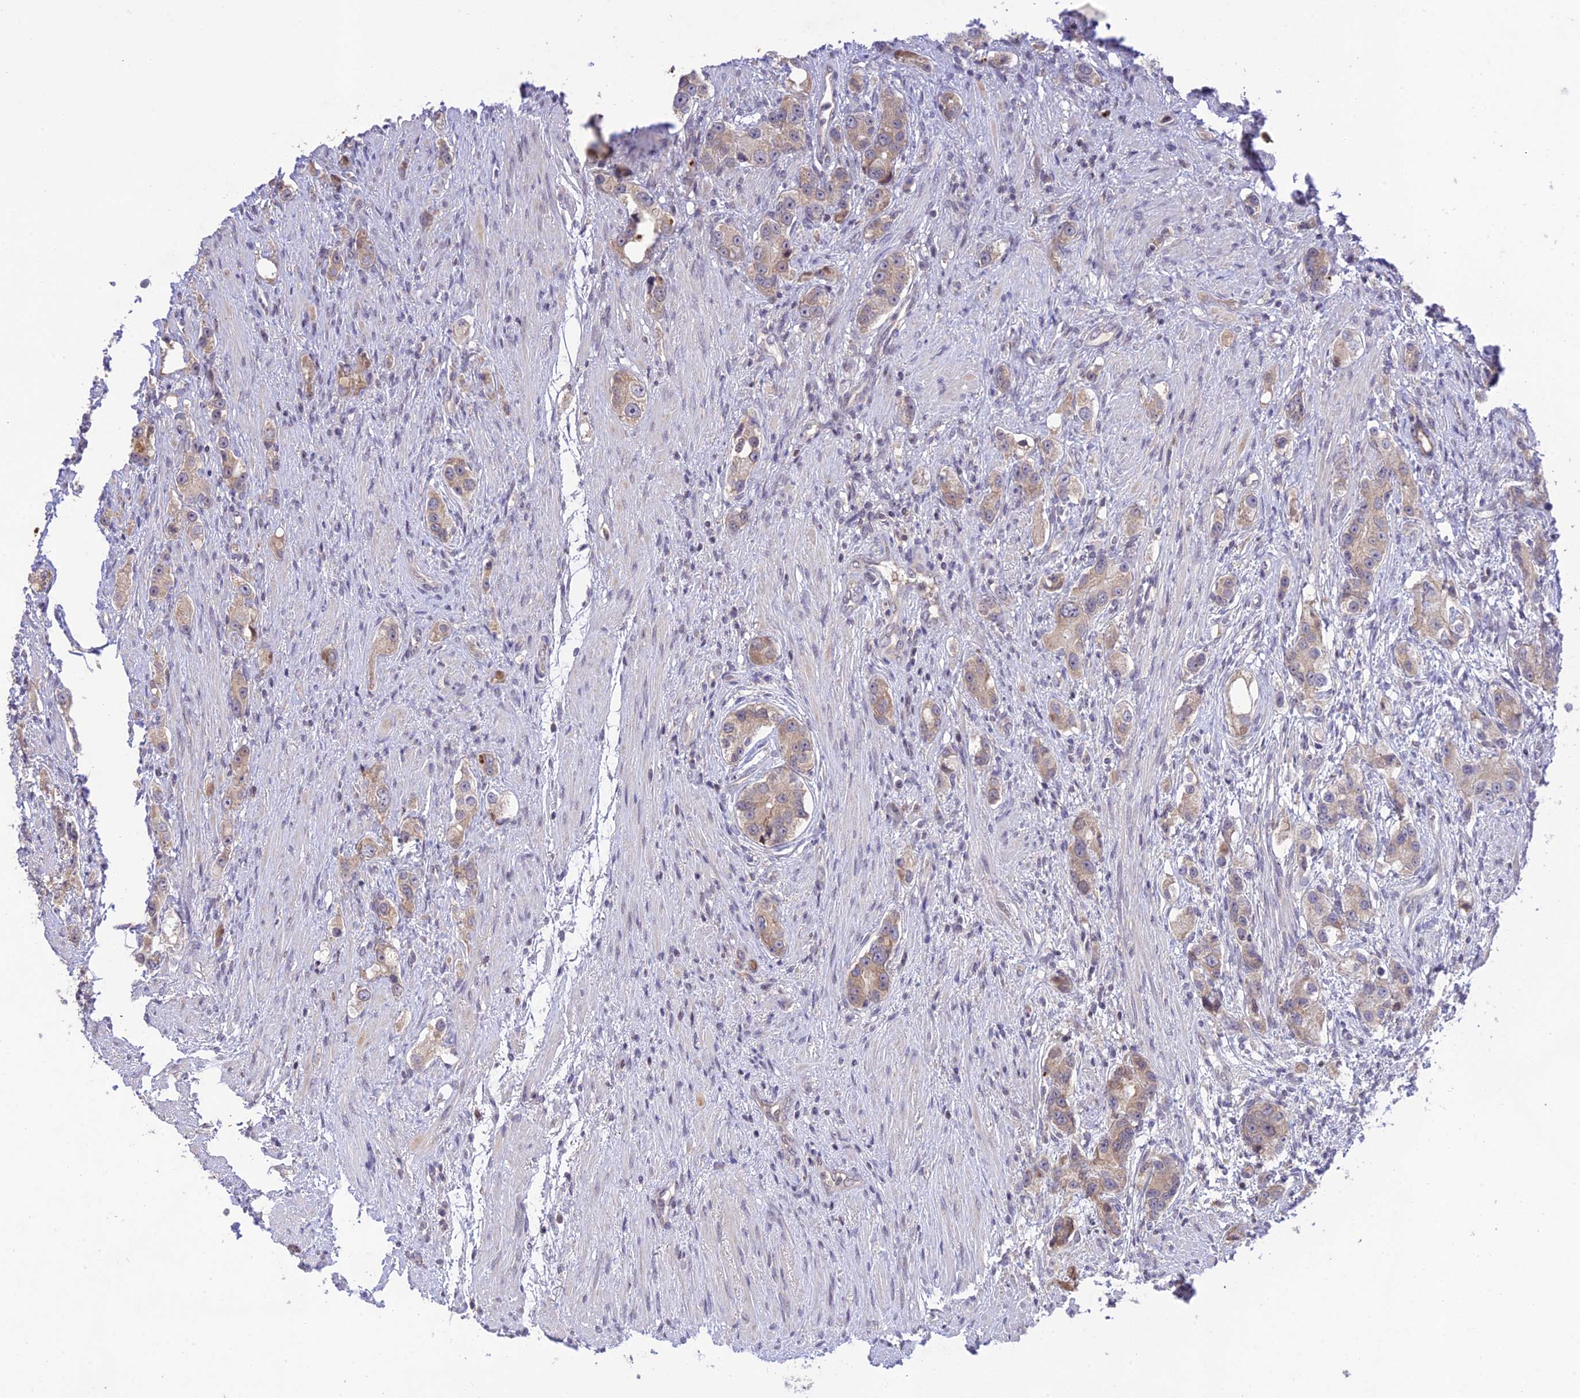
{"staining": {"intensity": "weak", "quantity": ">75%", "location": "cytoplasmic/membranous"}, "tissue": "prostate cancer", "cell_type": "Tumor cells", "image_type": "cancer", "snomed": [{"axis": "morphology", "description": "Adenocarcinoma, High grade"}, {"axis": "topography", "description": "Prostate"}], "caption": "Immunohistochemical staining of human prostate cancer (adenocarcinoma (high-grade)) exhibits low levels of weak cytoplasmic/membranous positivity in about >75% of tumor cells.", "gene": "TEKT1", "patient": {"sex": "male", "age": 63}}